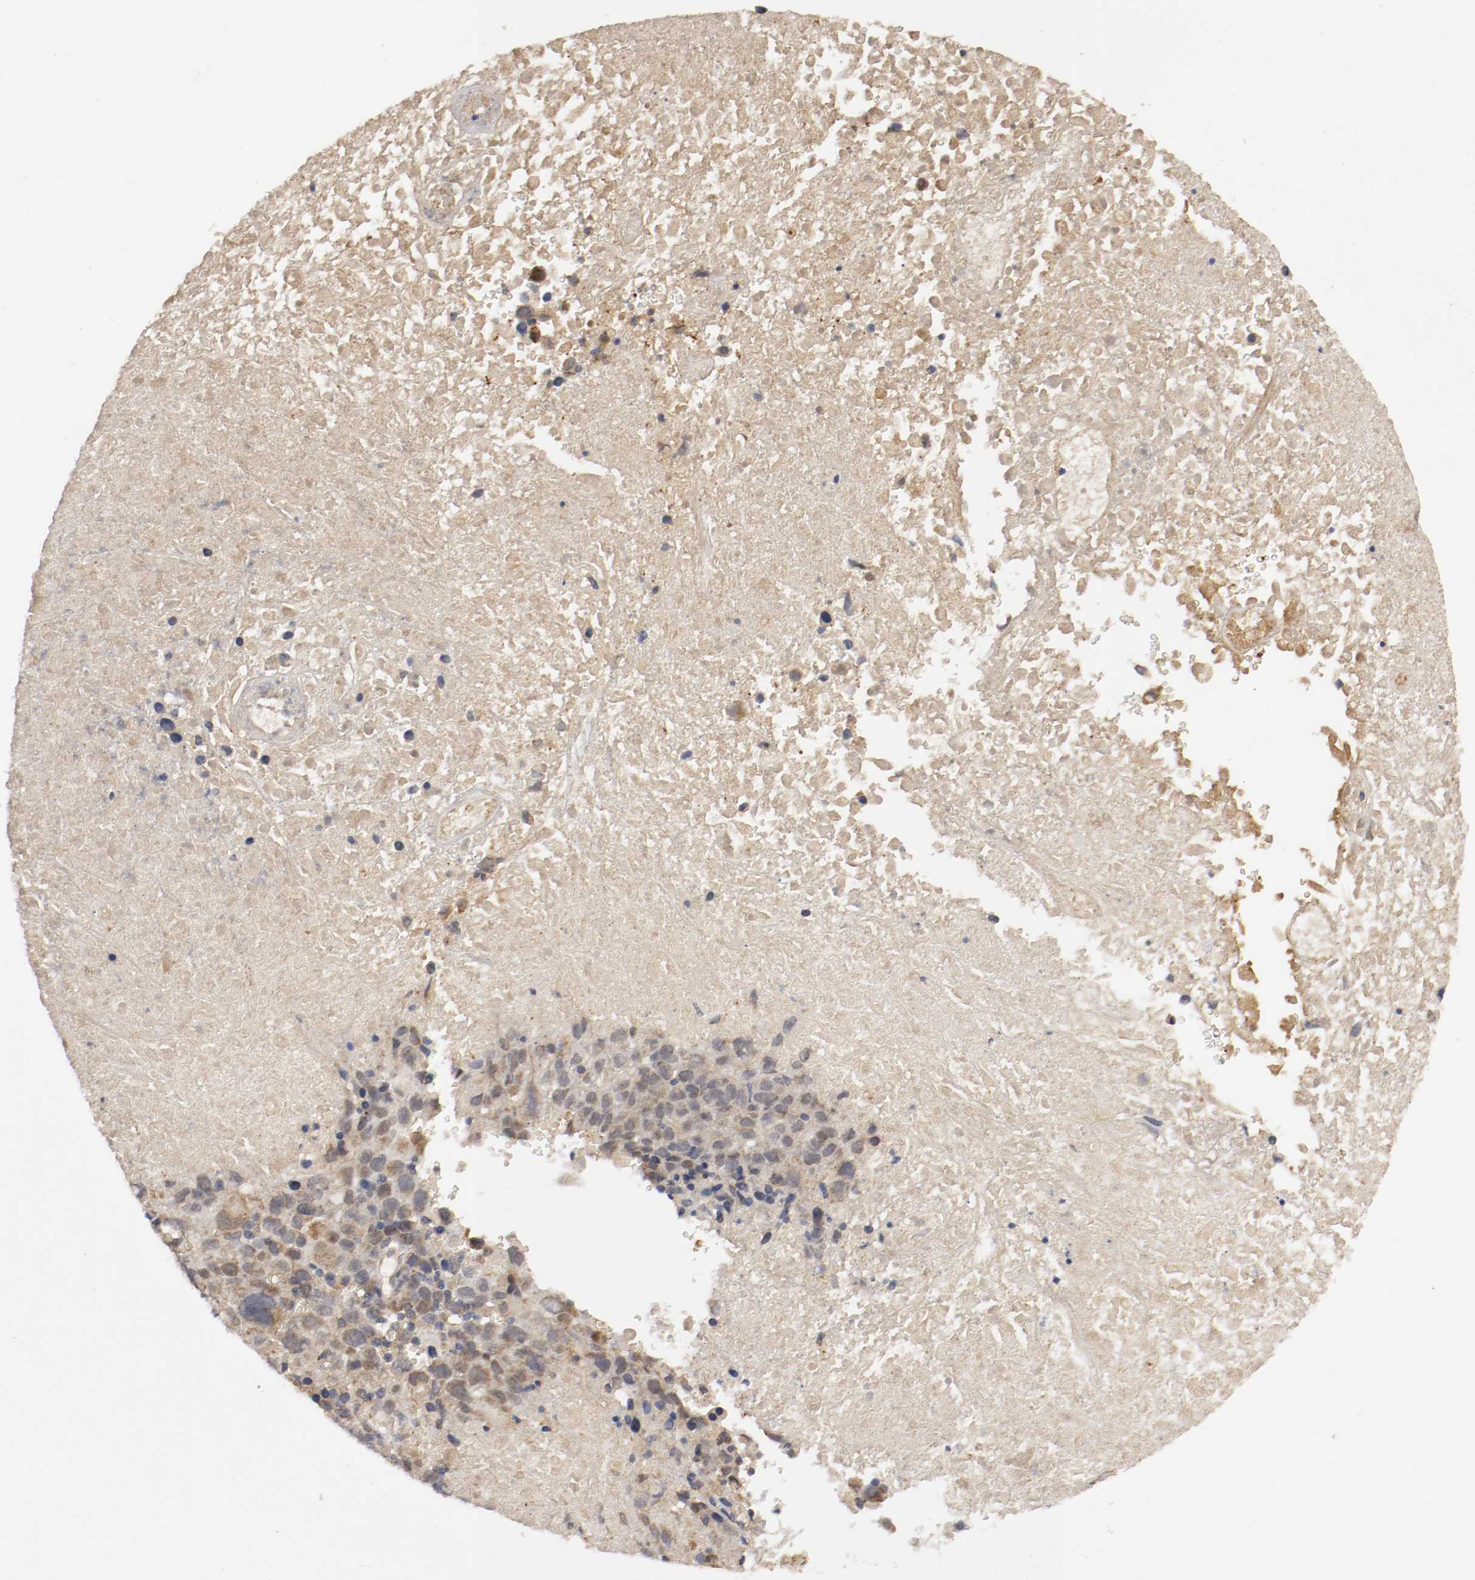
{"staining": {"intensity": "moderate", "quantity": "25%-75%", "location": "cytoplasmic/membranous"}, "tissue": "melanoma", "cell_type": "Tumor cells", "image_type": "cancer", "snomed": [{"axis": "morphology", "description": "Malignant melanoma, Metastatic site"}, {"axis": "topography", "description": "Cerebral cortex"}], "caption": "Melanoma stained with a protein marker exhibits moderate staining in tumor cells.", "gene": "TNFRSF1B", "patient": {"sex": "female", "age": 52}}